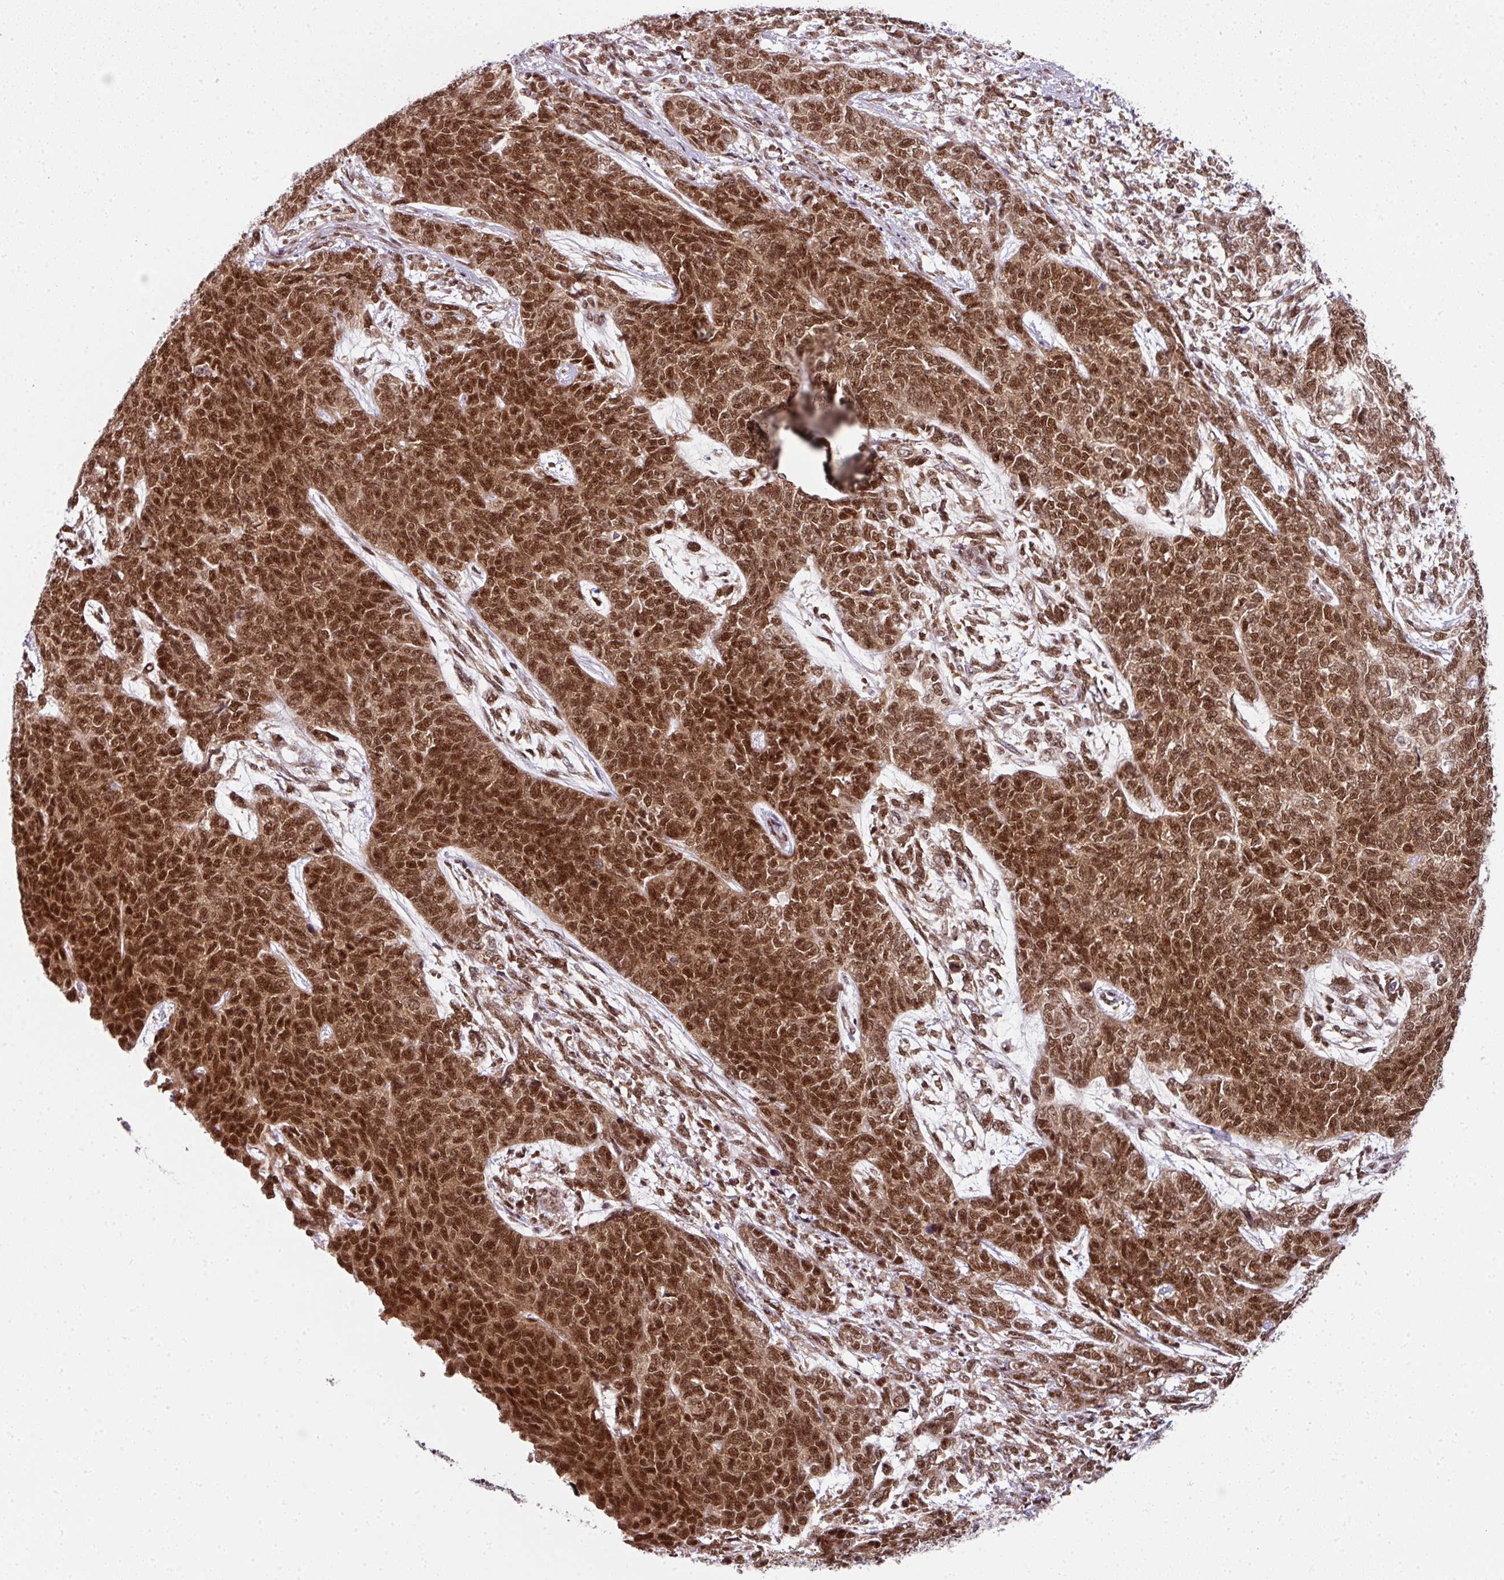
{"staining": {"intensity": "strong", "quantity": ">75%", "location": "nuclear"}, "tissue": "cervical cancer", "cell_type": "Tumor cells", "image_type": "cancer", "snomed": [{"axis": "morphology", "description": "Squamous cell carcinoma, NOS"}, {"axis": "topography", "description": "Cervix"}], "caption": "High-power microscopy captured an IHC histopathology image of cervical cancer, revealing strong nuclear staining in about >75% of tumor cells.", "gene": "NFYA", "patient": {"sex": "female", "age": 63}}